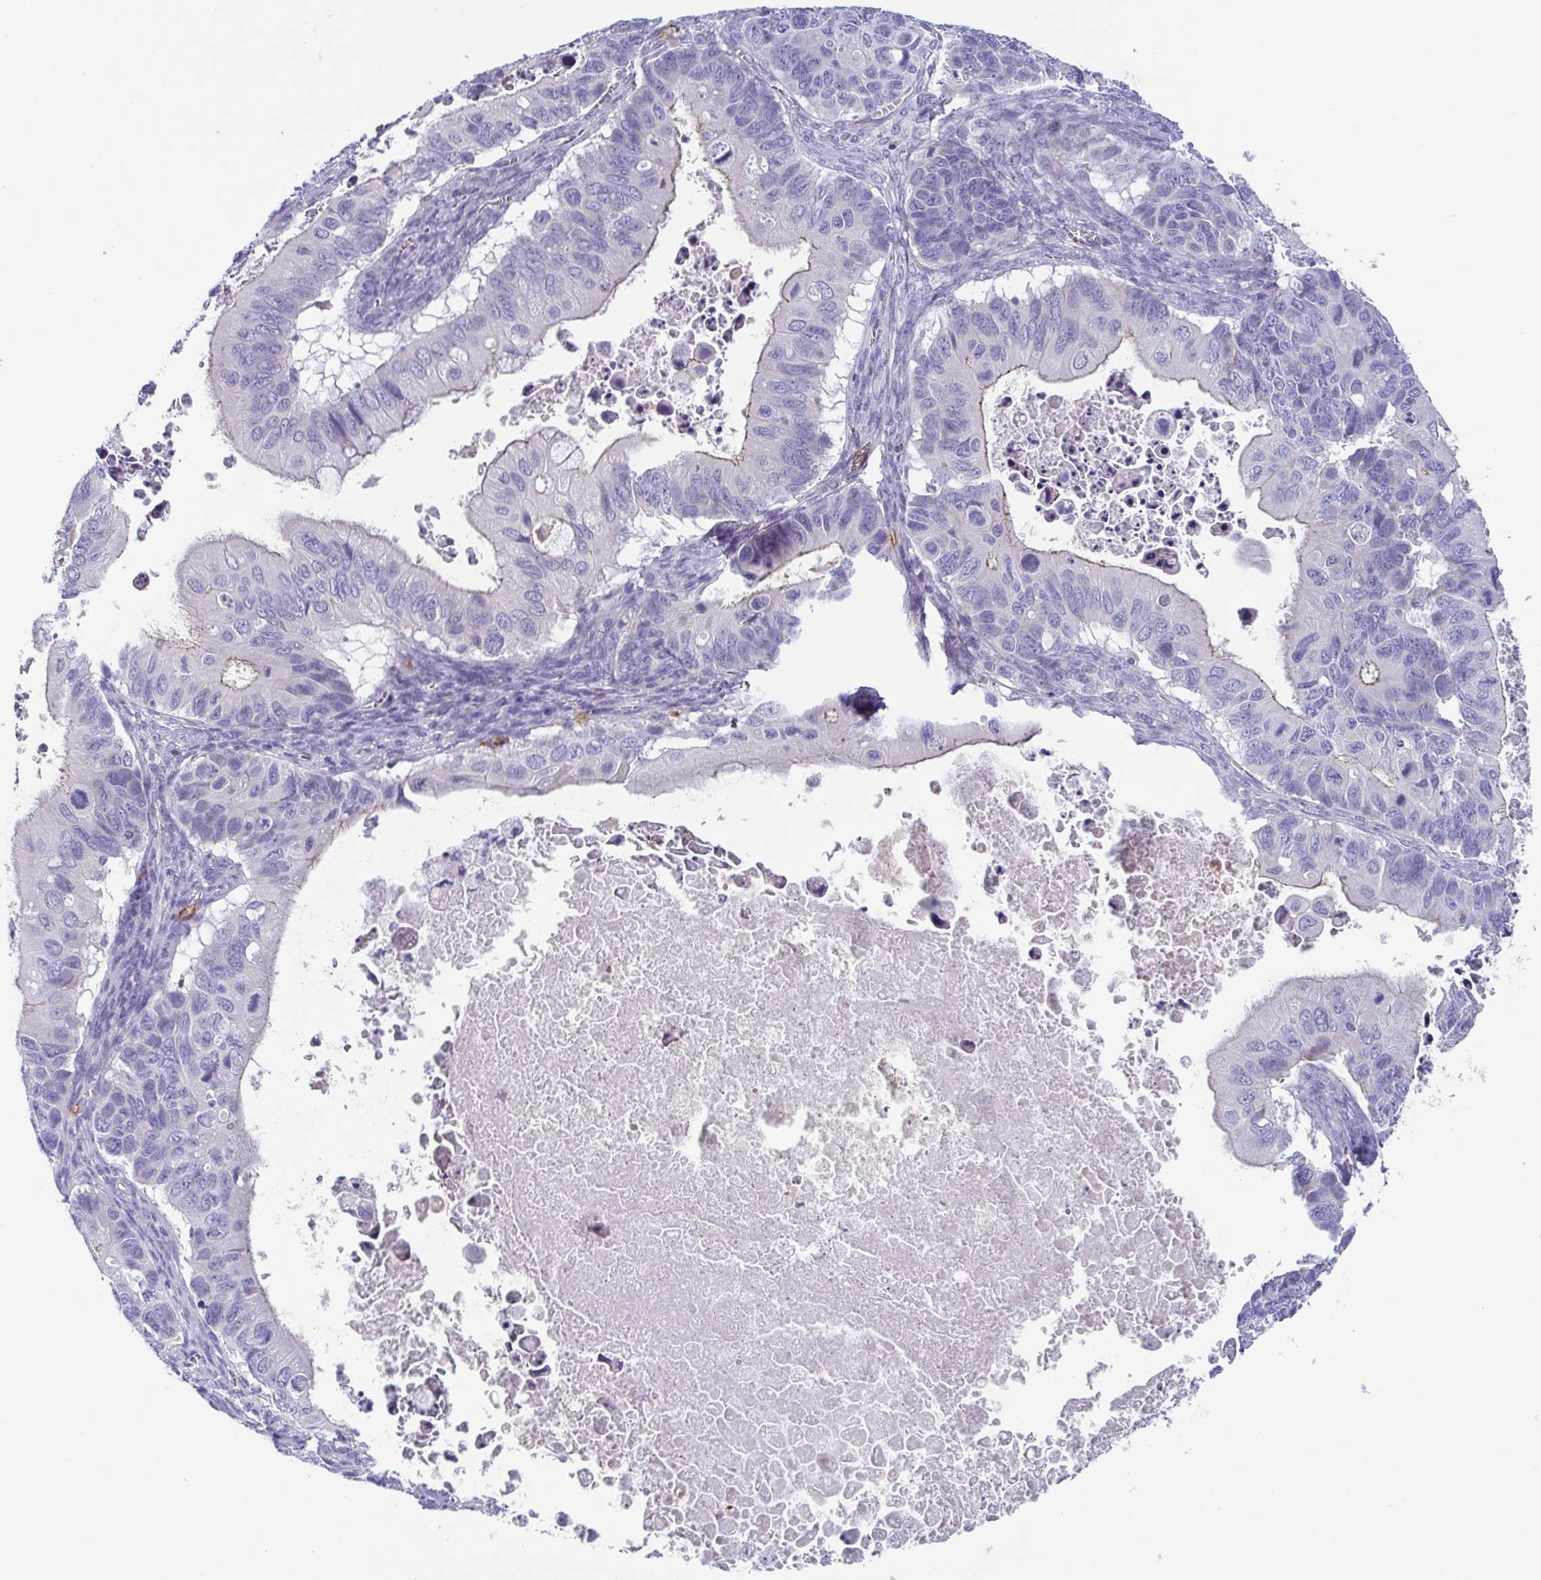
{"staining": {"intensity": "negative", "quantity": "none", "location": "none"}, "tissue": "ovarian cancer", "cell_type": "Tumor cells", "image_type": "cancer", "snomed": [{"axis": "morphology", "description": "Cystadenocarcinoma, mucinous, NOS"}, {"axis": "topography", "description": "Ovary"}], "caption": "The IHC micrograph has no significant staining in tumor cells of ovarian cancer tissue.", "gene": "LYRM2", "patient": {"sex": "female", "age": 64}}